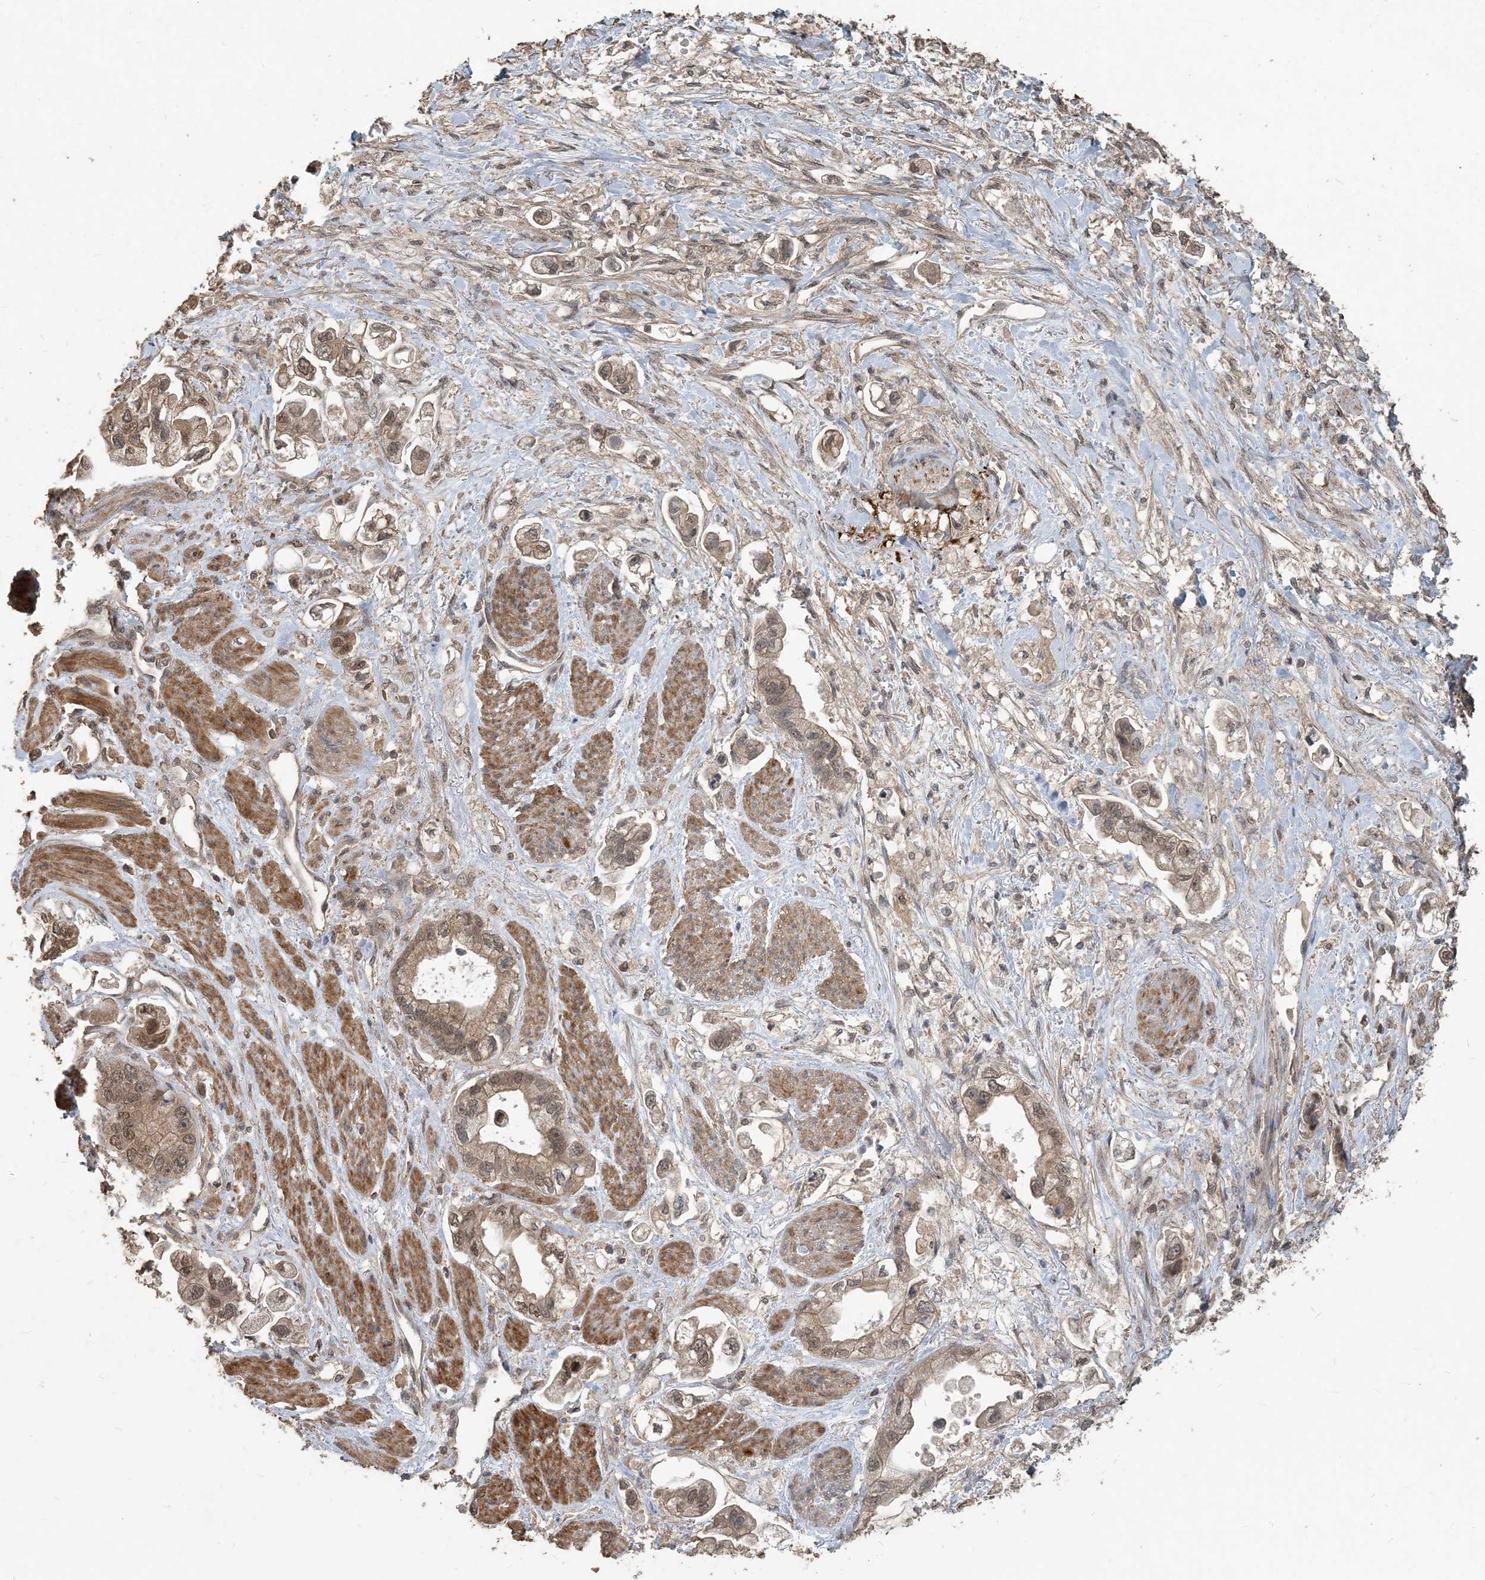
{"staining": {"intensity": "moderate", "quantity": ">75%", "location": "cytoplasmic/membranous,nuclear"}, "tissue": "stomach cancer", "cell_type": "Tumor cells", "image_type": "cancer", "snomed": [{"axis": "morphology", "description": "Adenocarcinoma, NOS"}, {"axis": "topography", "description": "Stomach"}], "caption": "Moderate cytoplasmic/membranous and nuclear protein staining is seen in about >75% of tumor cells in adenocarcinoma (stomach).", "gene": "ZC3H12A", "patient": {"sex": "male", "age": 62}}